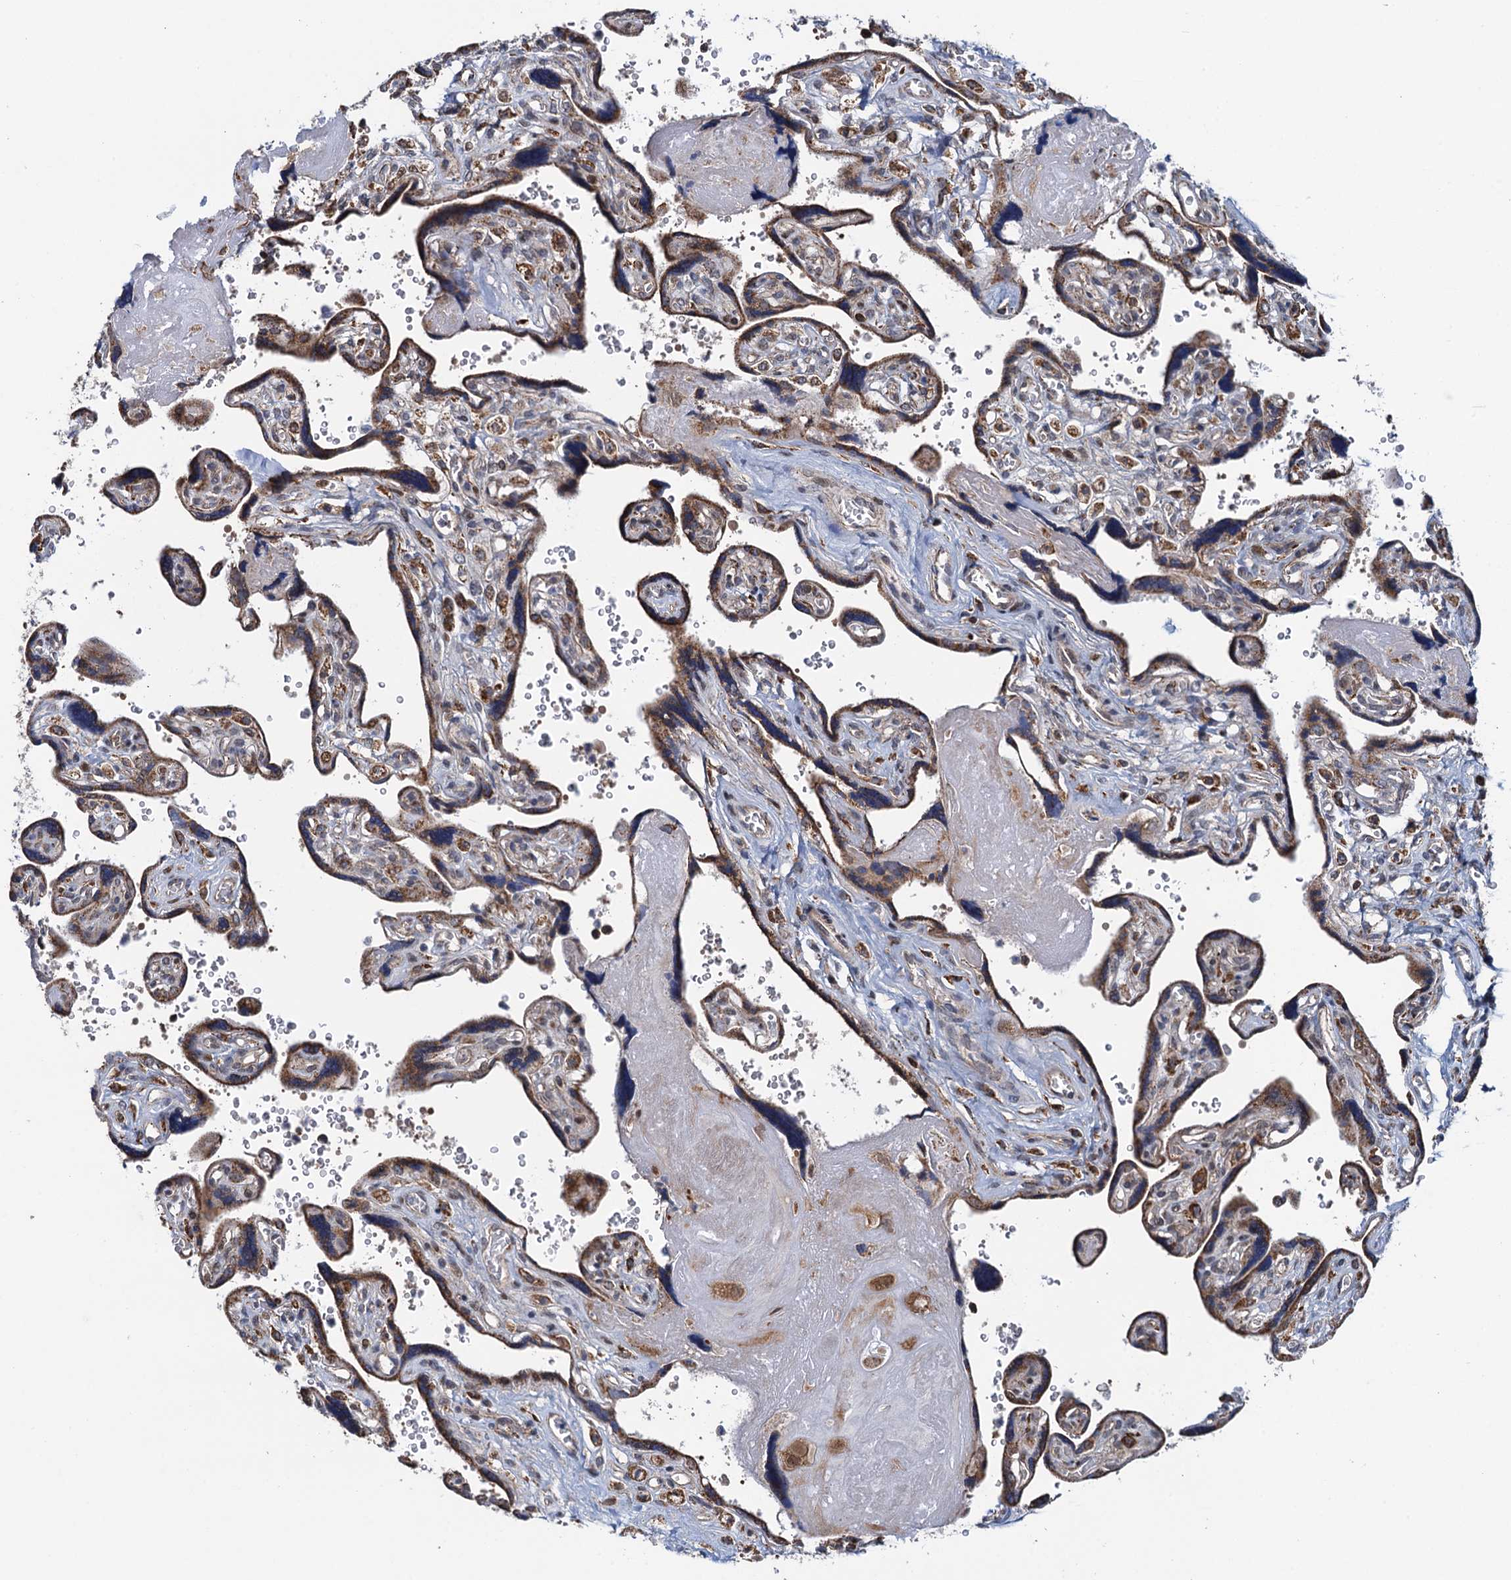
{"staining": {"intensity": "moderate", "quantity": ">75%", "location": "cytoplasmic/membranous"}, "tissue": "placenta", "cell_type": "Trophoblastic cells", "image_type": "normal", "snomed": [{"axis": "morphology", "description": "Normal tissue, NOS"}, {"axis": "topography", "description": "Placenta"}], "caption": "The photomicrograph displays a brown stain indicating the presence of a protein in the cytoplasmic/membranous of trophoblastic cells in placenta.", "gene": "CCDC102A", "patient": {"sex": "female", "age": 39}}